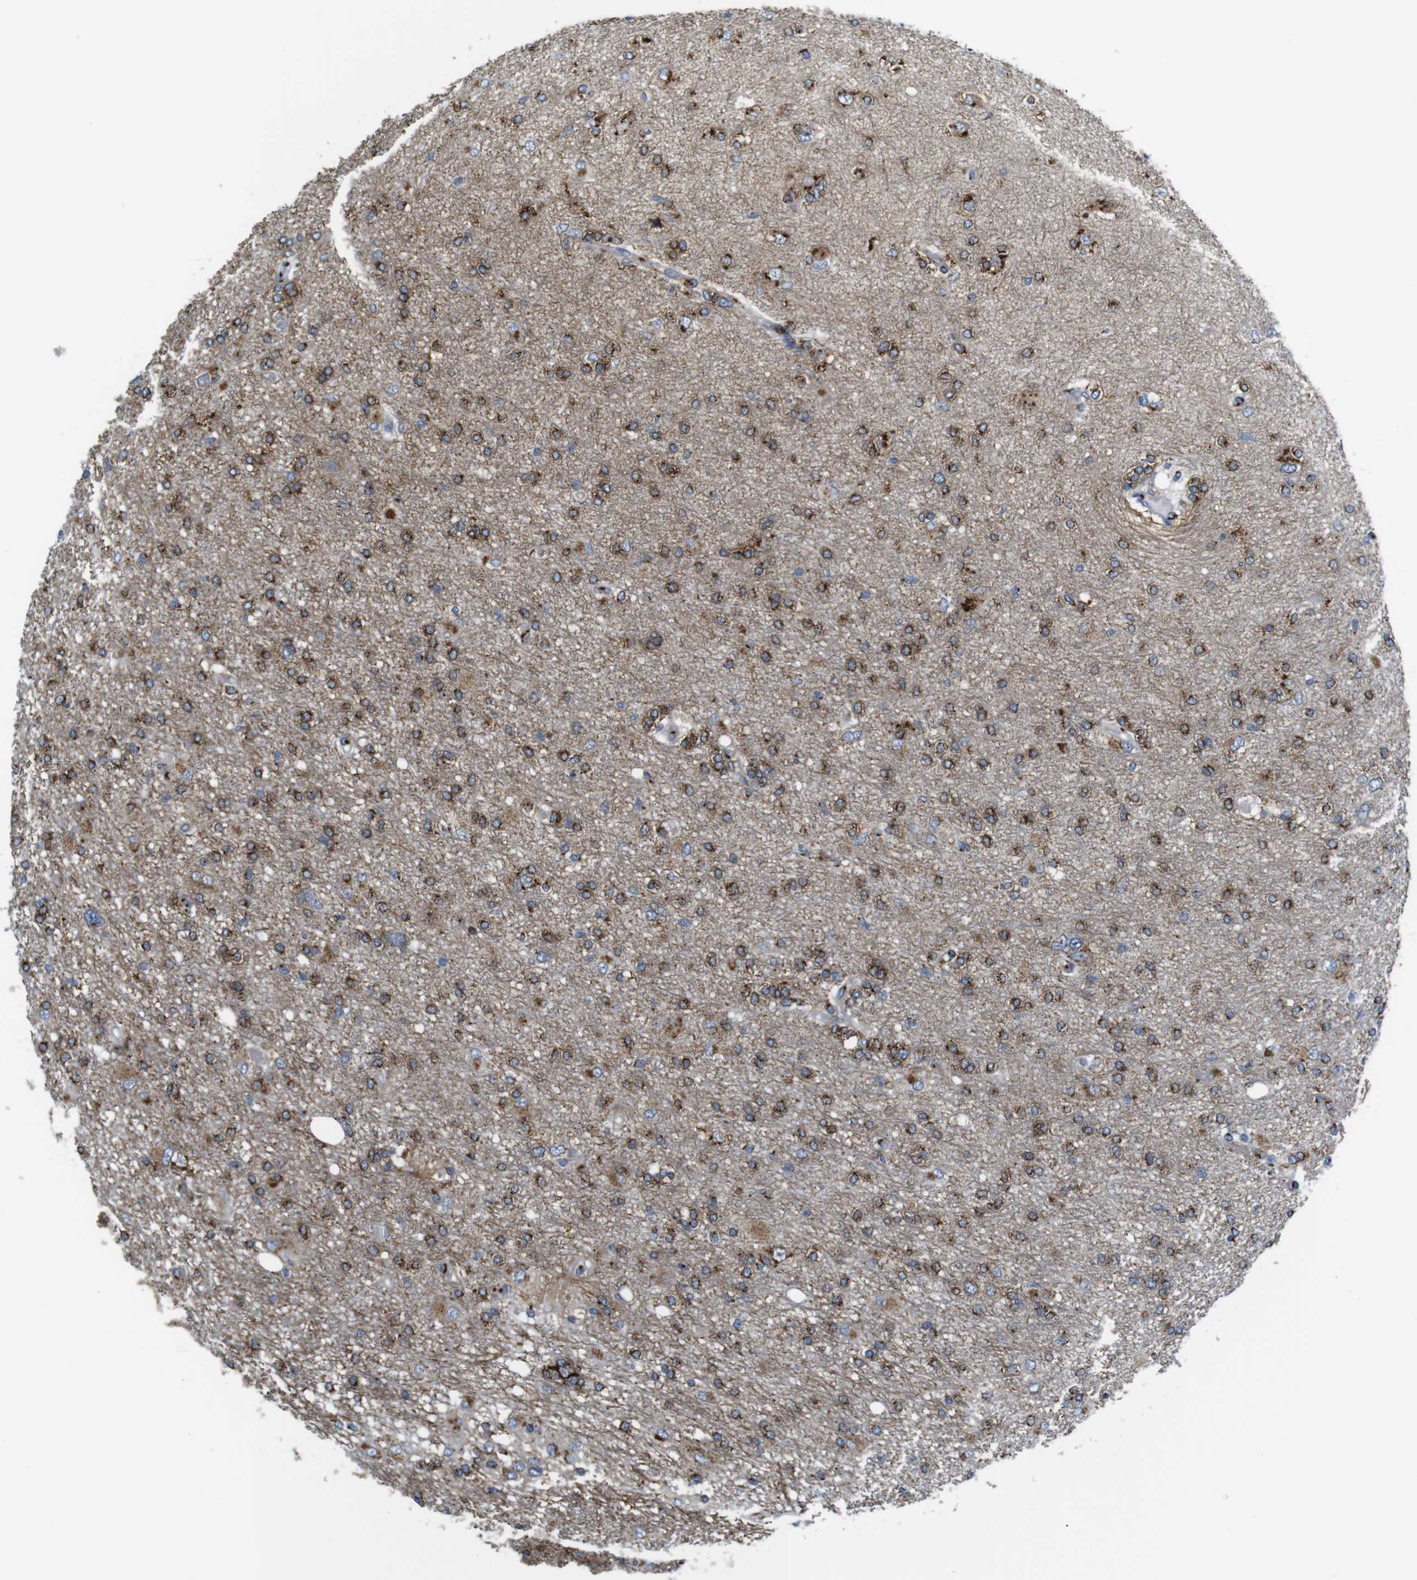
{"staining": {"intensity": "strong", "quantity": ">75%", "location": "cytoplasmic/membranous"}, "tissue": "glioma", "cell_type": "Tumor cells", "image_type": "cancer", "snomed": [{"axis": "morphology", "description": "Glioma, malignant, High grade"}, {"axis": "topography", "description": "Brain"}], "caption": "Strong cytoplasmic/membranous positivity is identified in about >75% of tumor cells in glioma.", "gene": "TGOLN2", "patient": {"sex": "female", "age": 59}}